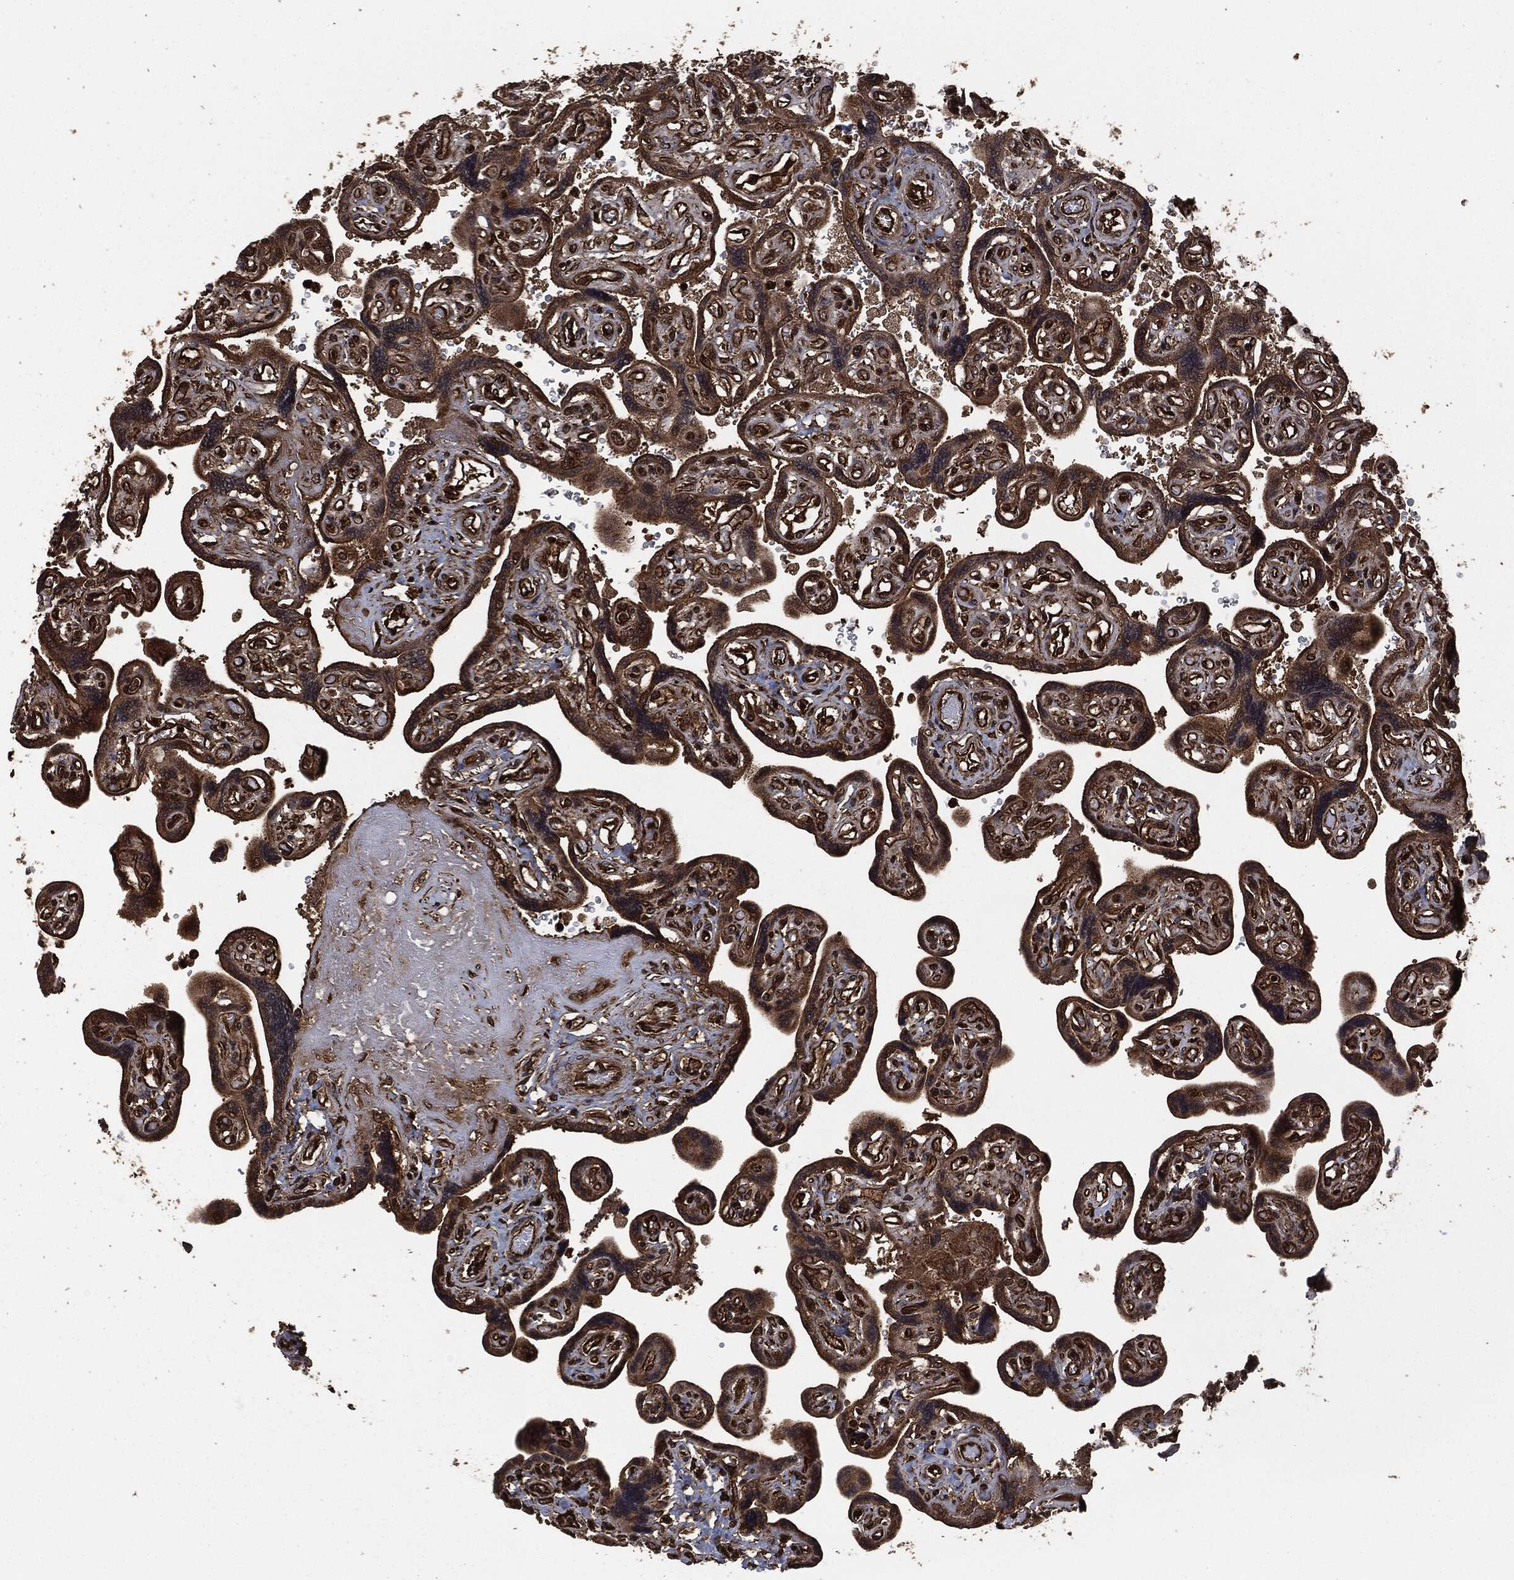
{"staining": {"intensity": "strong", "quantity": ">75%", "location": "cytoplasmic/membranous"}, "tissue": "placenta", "cell_type": "Decidual cells", "image_type": "normal", "snomed": [{"axis": "morphology", "description": "Normal tissue, NOS"}, {"axis": "topography", "description": "Placenta"}], "caption": "Normal placenta was stained to show a protein in brown. There is high levels of strong cytoplasmic/membranous expression in about >75% of decidual cells. The staining was performed using DAB, with brown indicating positive protein expression. Nuclei are stained blue with hematoxylin.", "gene": "HRAS", "patient": {"sex": "female", "age": 32}}